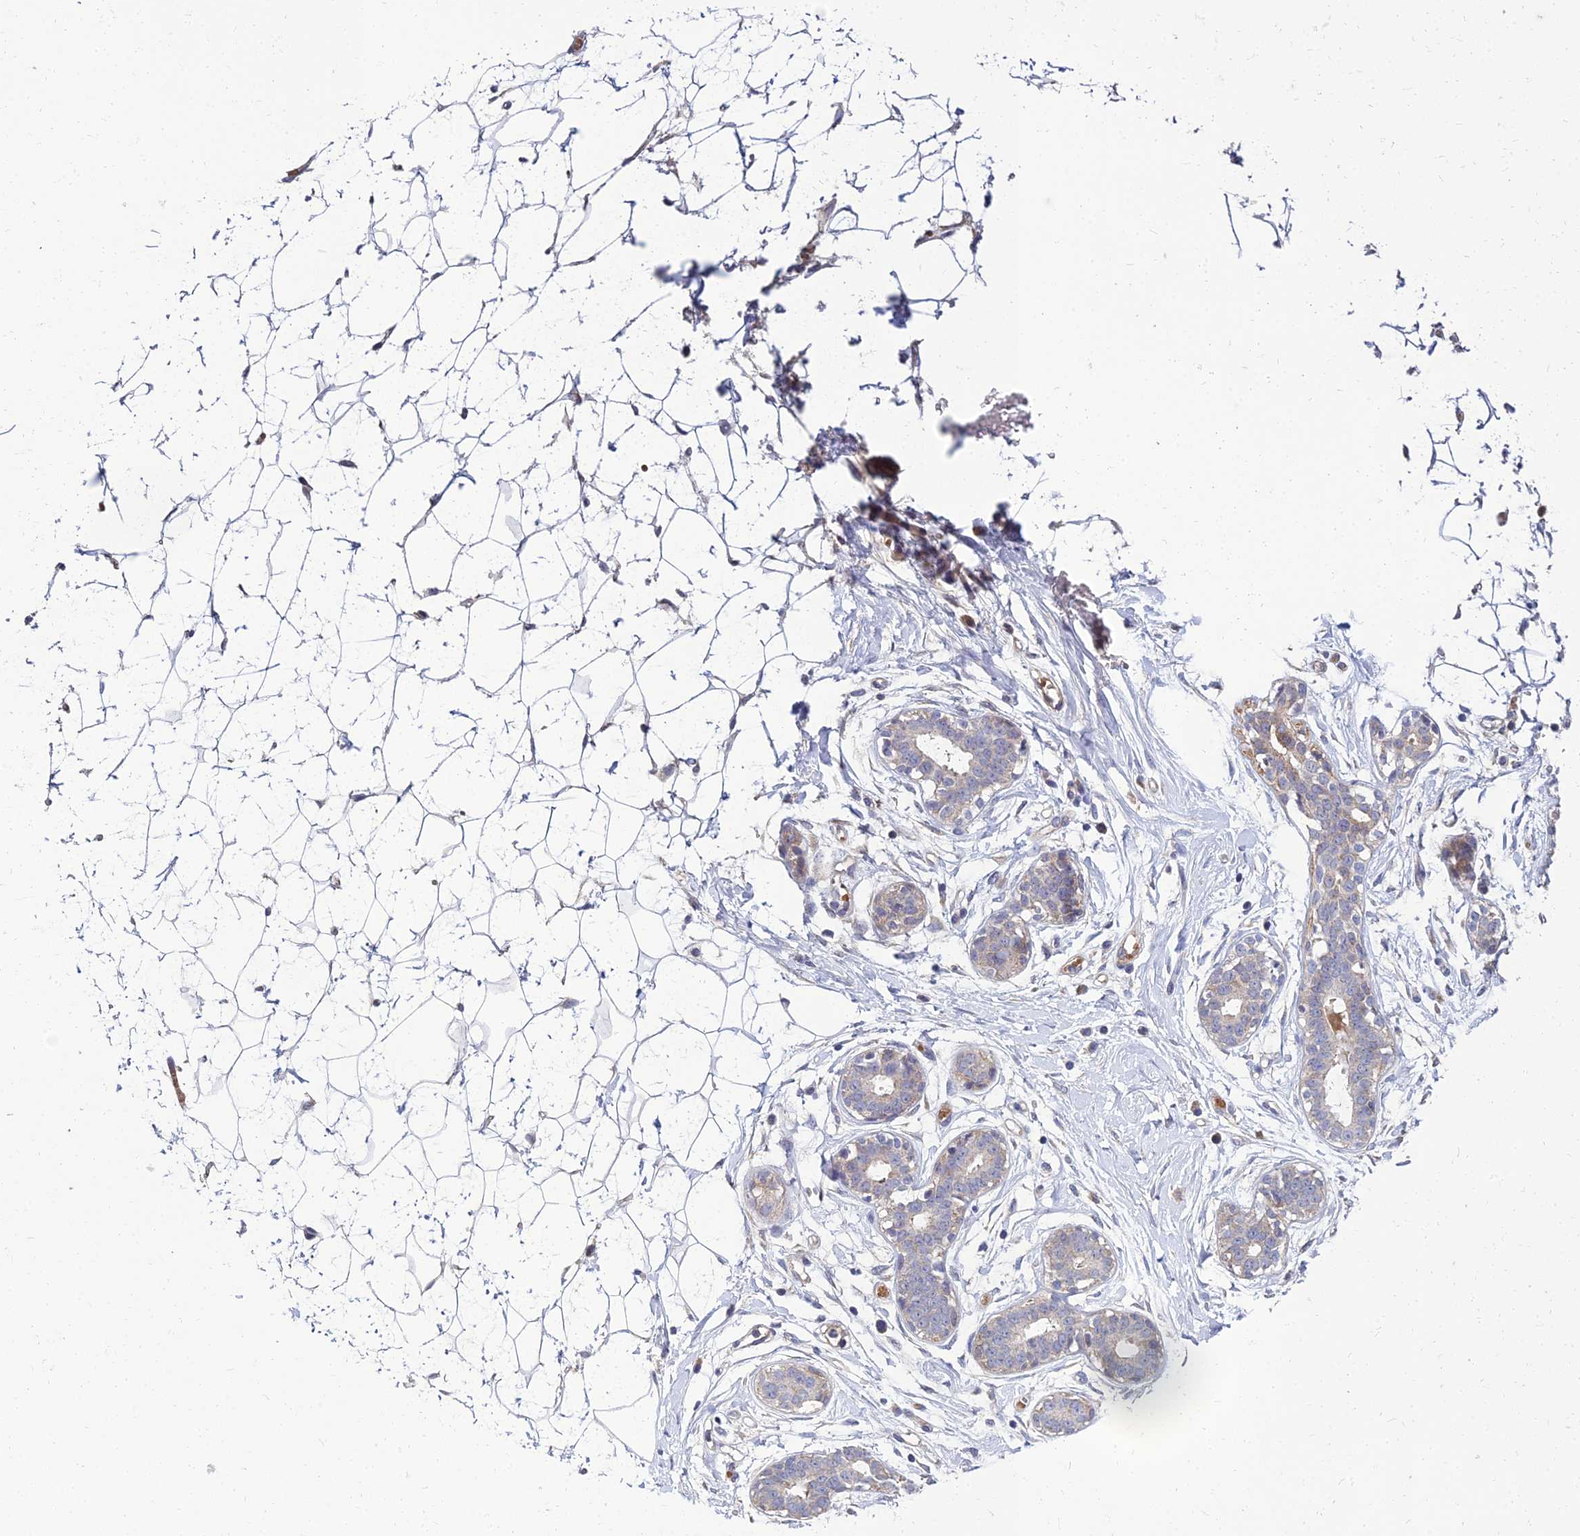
{"staining": {"intensity": "negative", "quantity": "none", "location": "none"}, "tissue": "breast", "cell_type": "Adipocytes", "image_type": "normal", "snomed": [{"axis": "morphology", "description": "Normal tissue, NOS"}, {"axis": "morphology", "description": "Adenoma, NOS"}, {"axis": "topography", "description": "Breast"}], "caption": "DAB immunohistochemical staining of normal breast demonstrates no significant positivity in adipocytes. (Brightfield microscopy of DAB immunohistochemistry (IHC) at high magnification).", "gene": "NPY", "patient": {"sex": "female", "age": 23}}